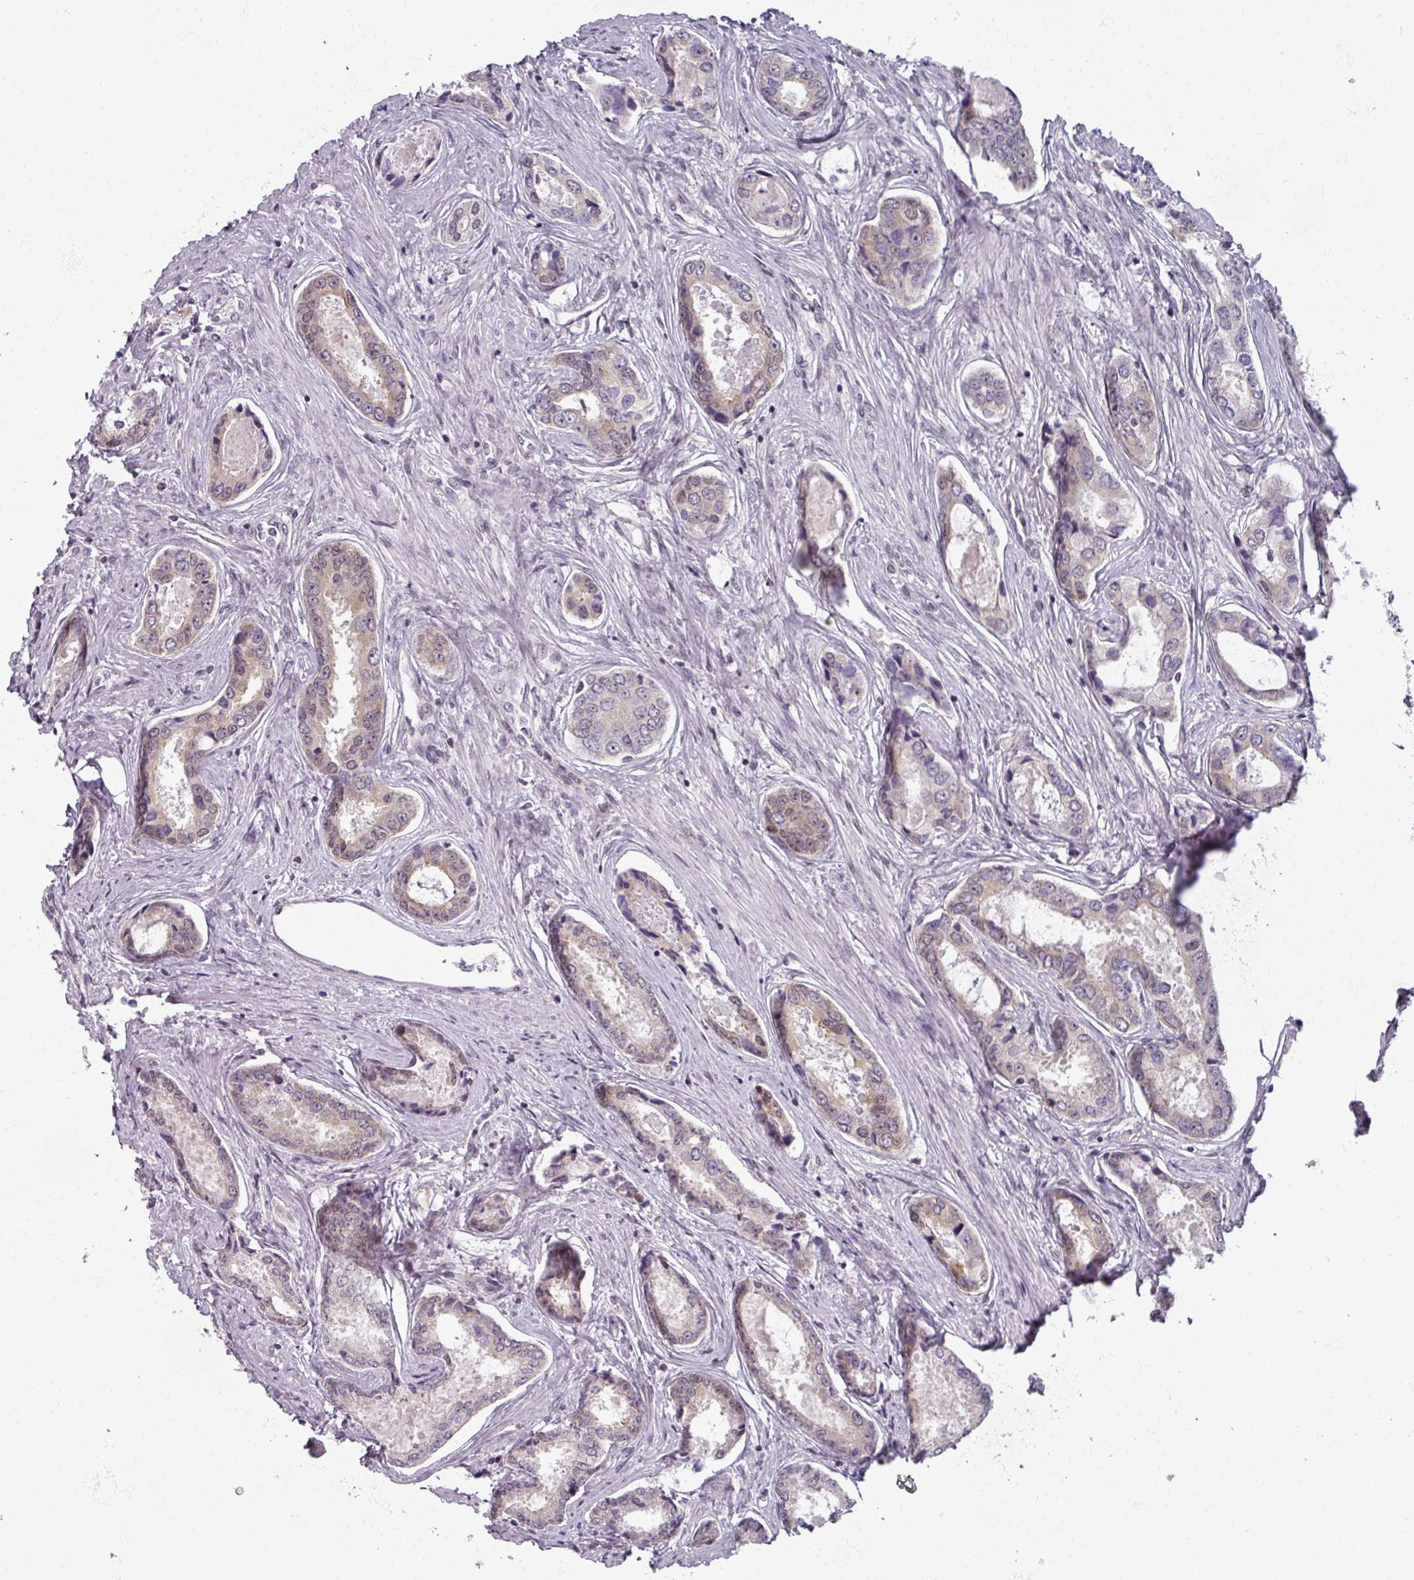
{"staining": {"intensity": "moderate", "quantity": "<25%", "location": "nuclear"}, "tissue": "prostate cancer", "cell_type": "Tumor cells", "image_type": "cancer", "snomed": [{"axis": "morphology", "description": "Adenocarcinoma, Low grade"}, {"axis": "topography", "description": "Prostate"}], "caption": "Prostate cancer was stained to show a protein in brown. There is low levels of moderate nuclear positivity in approximately <25% of tumor cells.", "gene": "RIPOR3", "patient": {"sex": "male", "age": 68}}